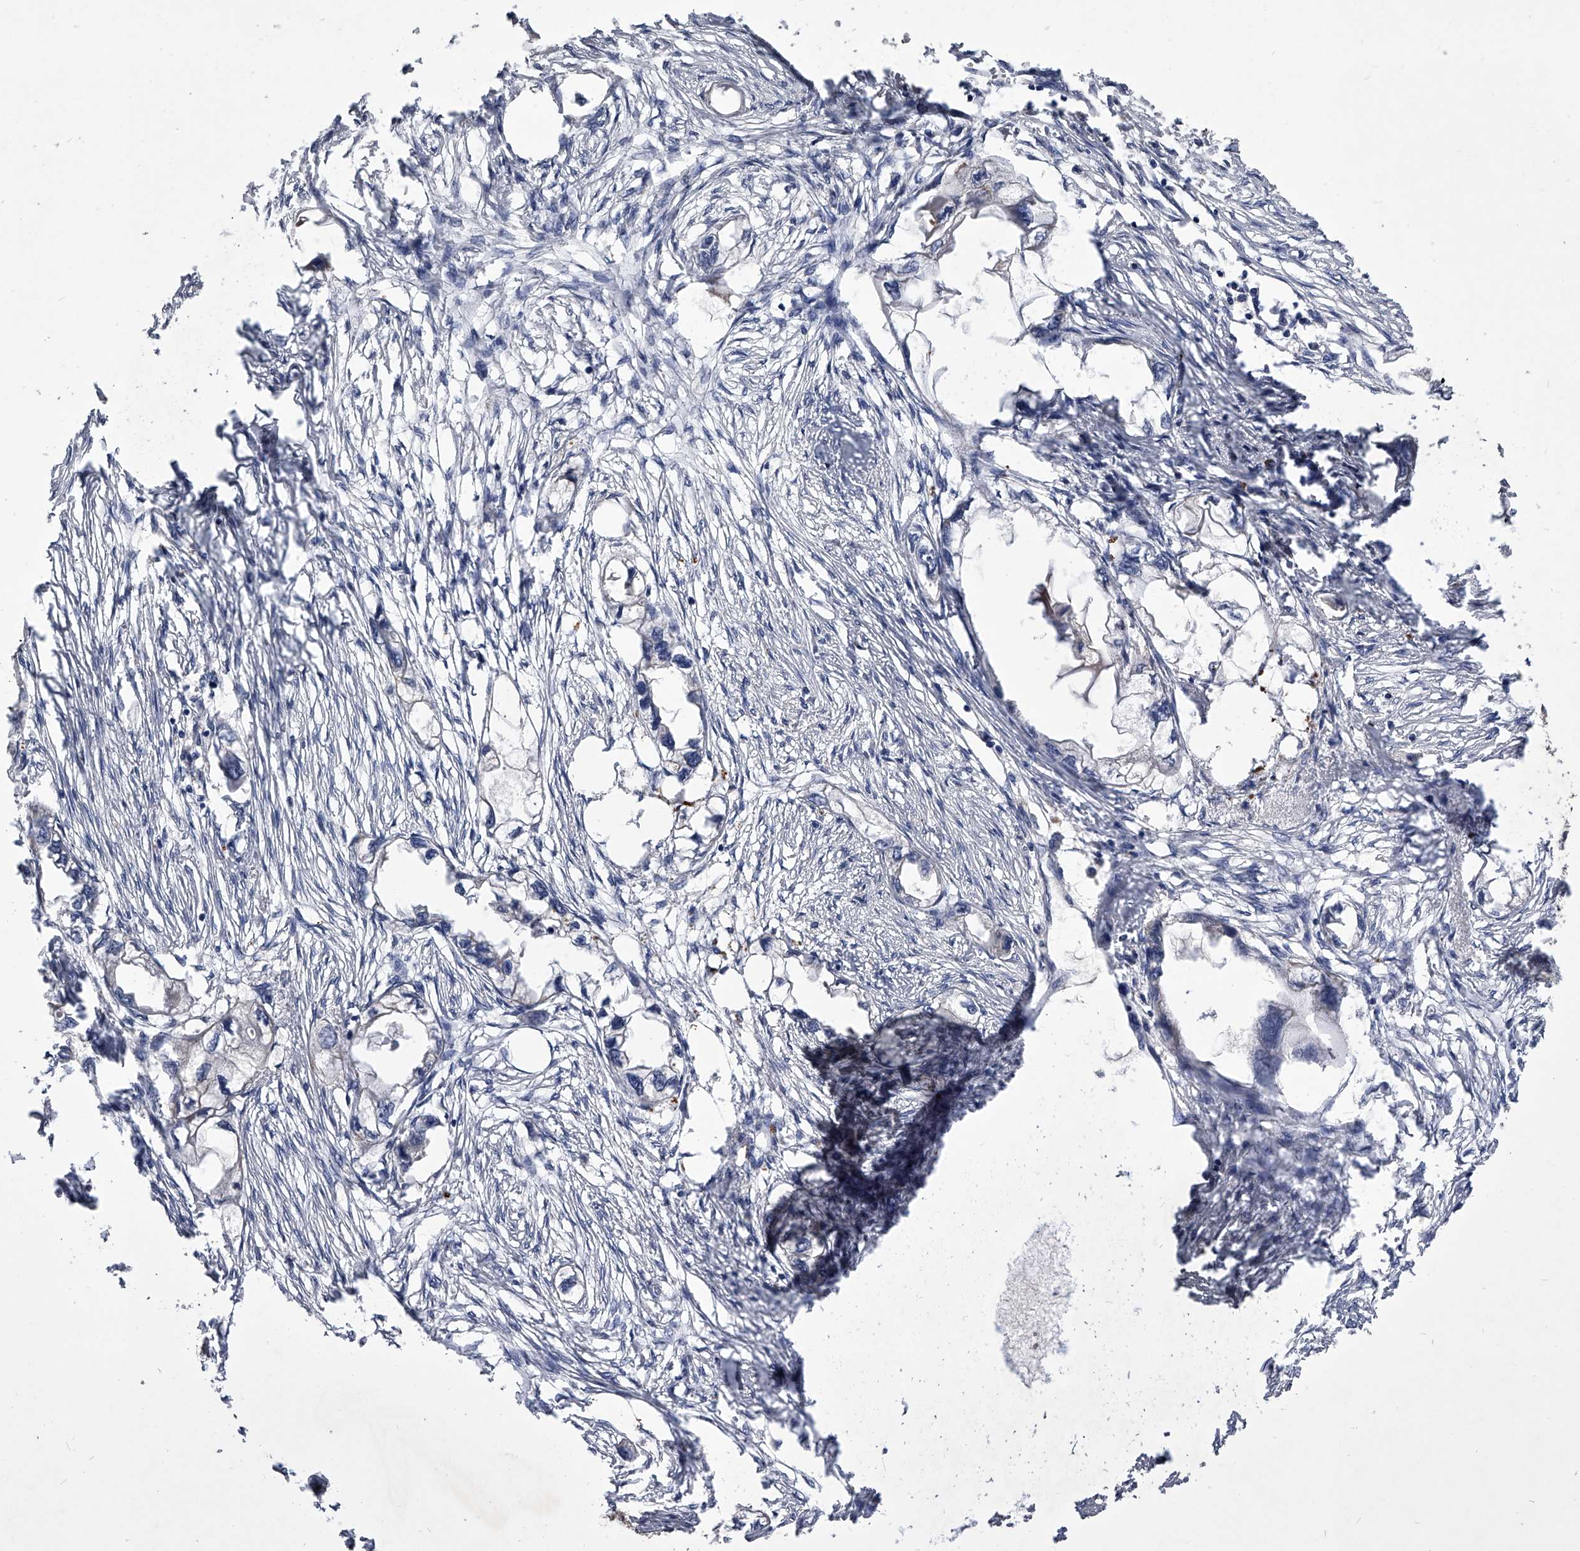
{"staining": {"intensity": "negative", "quantity": "none", "location": "none"}, "tissue": "endometrial cancer", "cell_type": "Tumor cells", "image_type": "cancer", "snomed": [{"axis": "morphology", "description": "Adenocarcinoma, NOS"}, {"axis": "morphology", "description": "Adenocarcinoma, metastatic, NOS"}, {"axis": "topography", "description": "Adipose tissue"}, {"axis": "topography", "description": "Endometrium"}], "caption": "Immunohistochemistry image of endometrial adenocarcinoma stained for a protein (brown), which exhibits no expression in tumor cells.", "gene": "NRP1", "patient": {"sex": "female", "age": 67}}